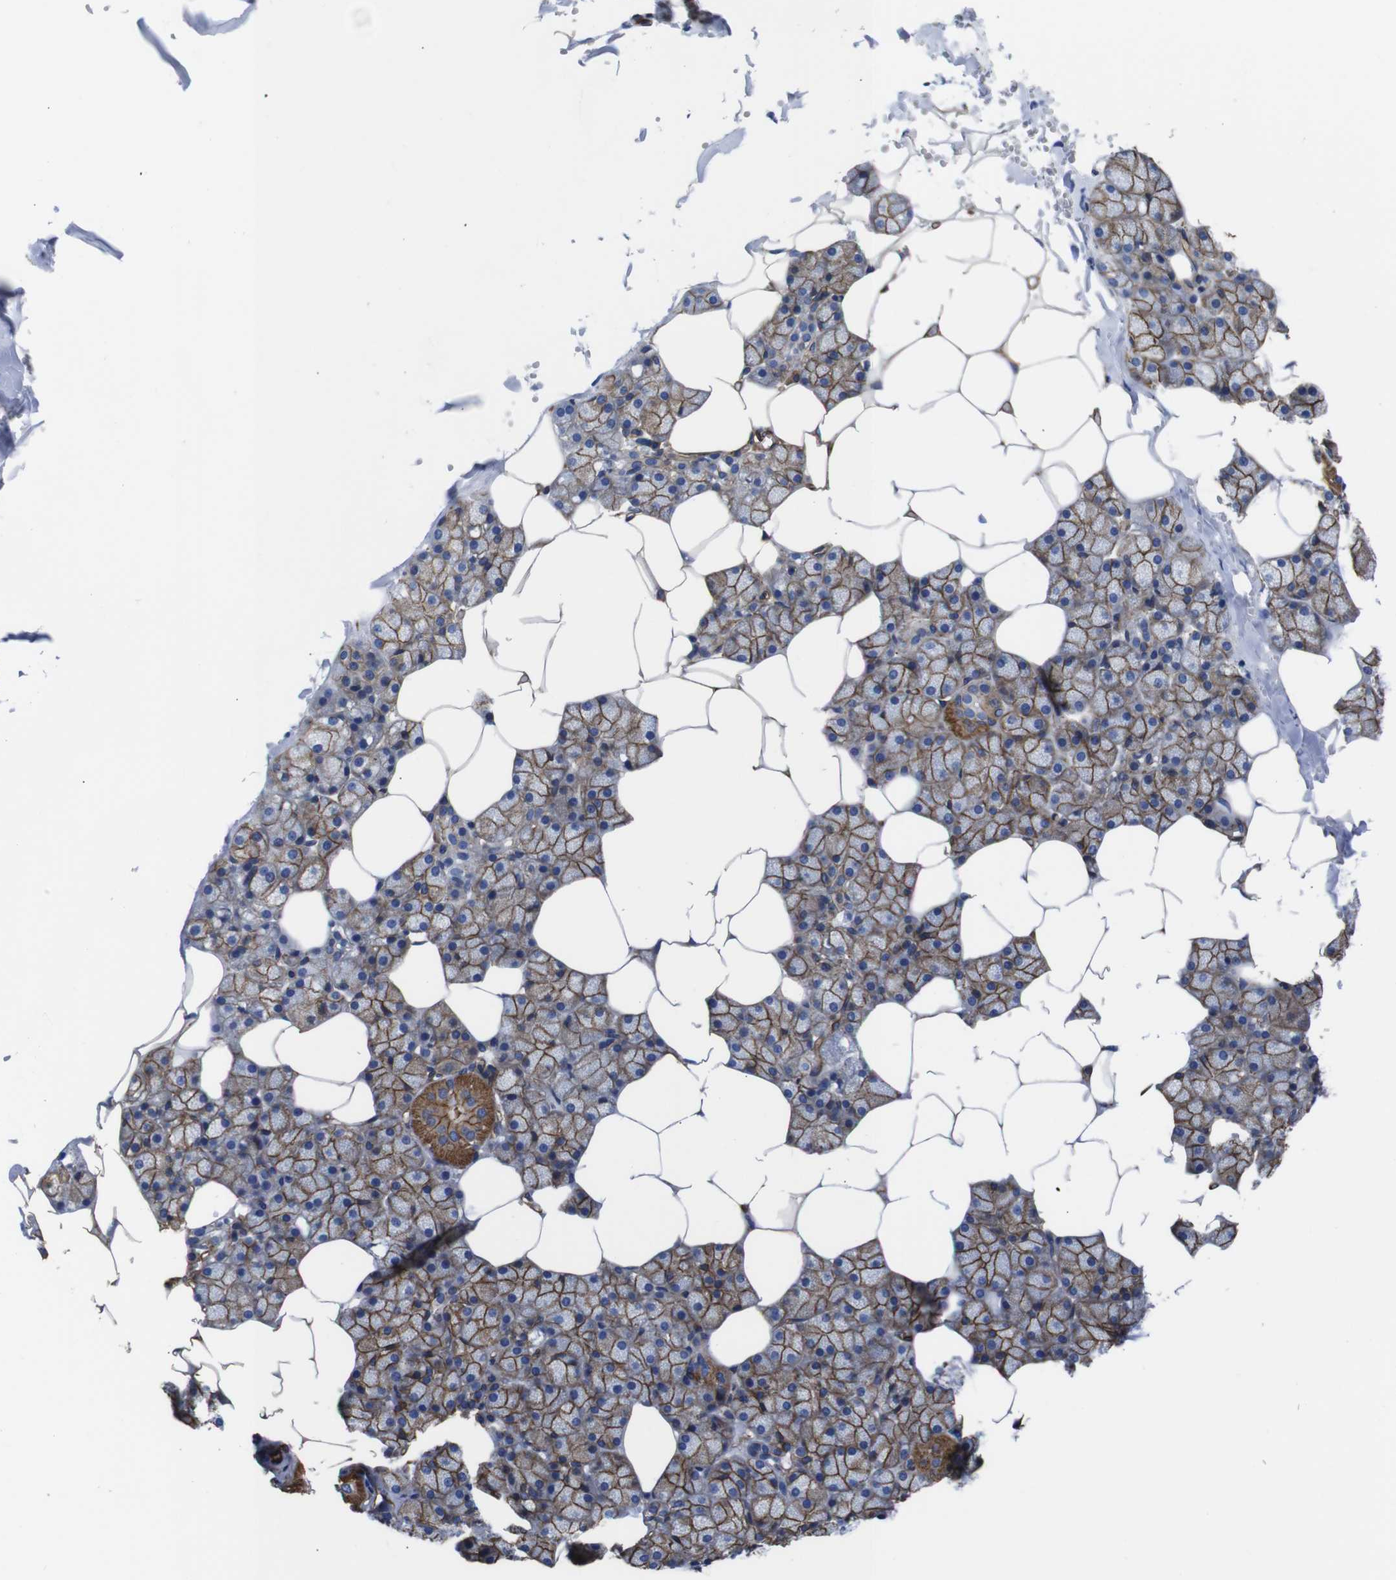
{"staining": {"intensity": "strong", "quantity": ">75%", "location": "cytoplasmic/membranous"}, "tissue": "salivary gland", "cell_type": "Glandular cells", "image_type": "normal", "snomed": [{"axis": "morphology", "description": "Normal tissue, NOS"}, {"axis": "topography", "description": "Salivary gland"}], "caption": "Protein staining of unremarkable salivary gland reveals strong cytoplasmic/membranous positivity in about >75% of glandular cells.", "gene": "SPTBN1", "patient": {"sex": "male", "age": 62}}